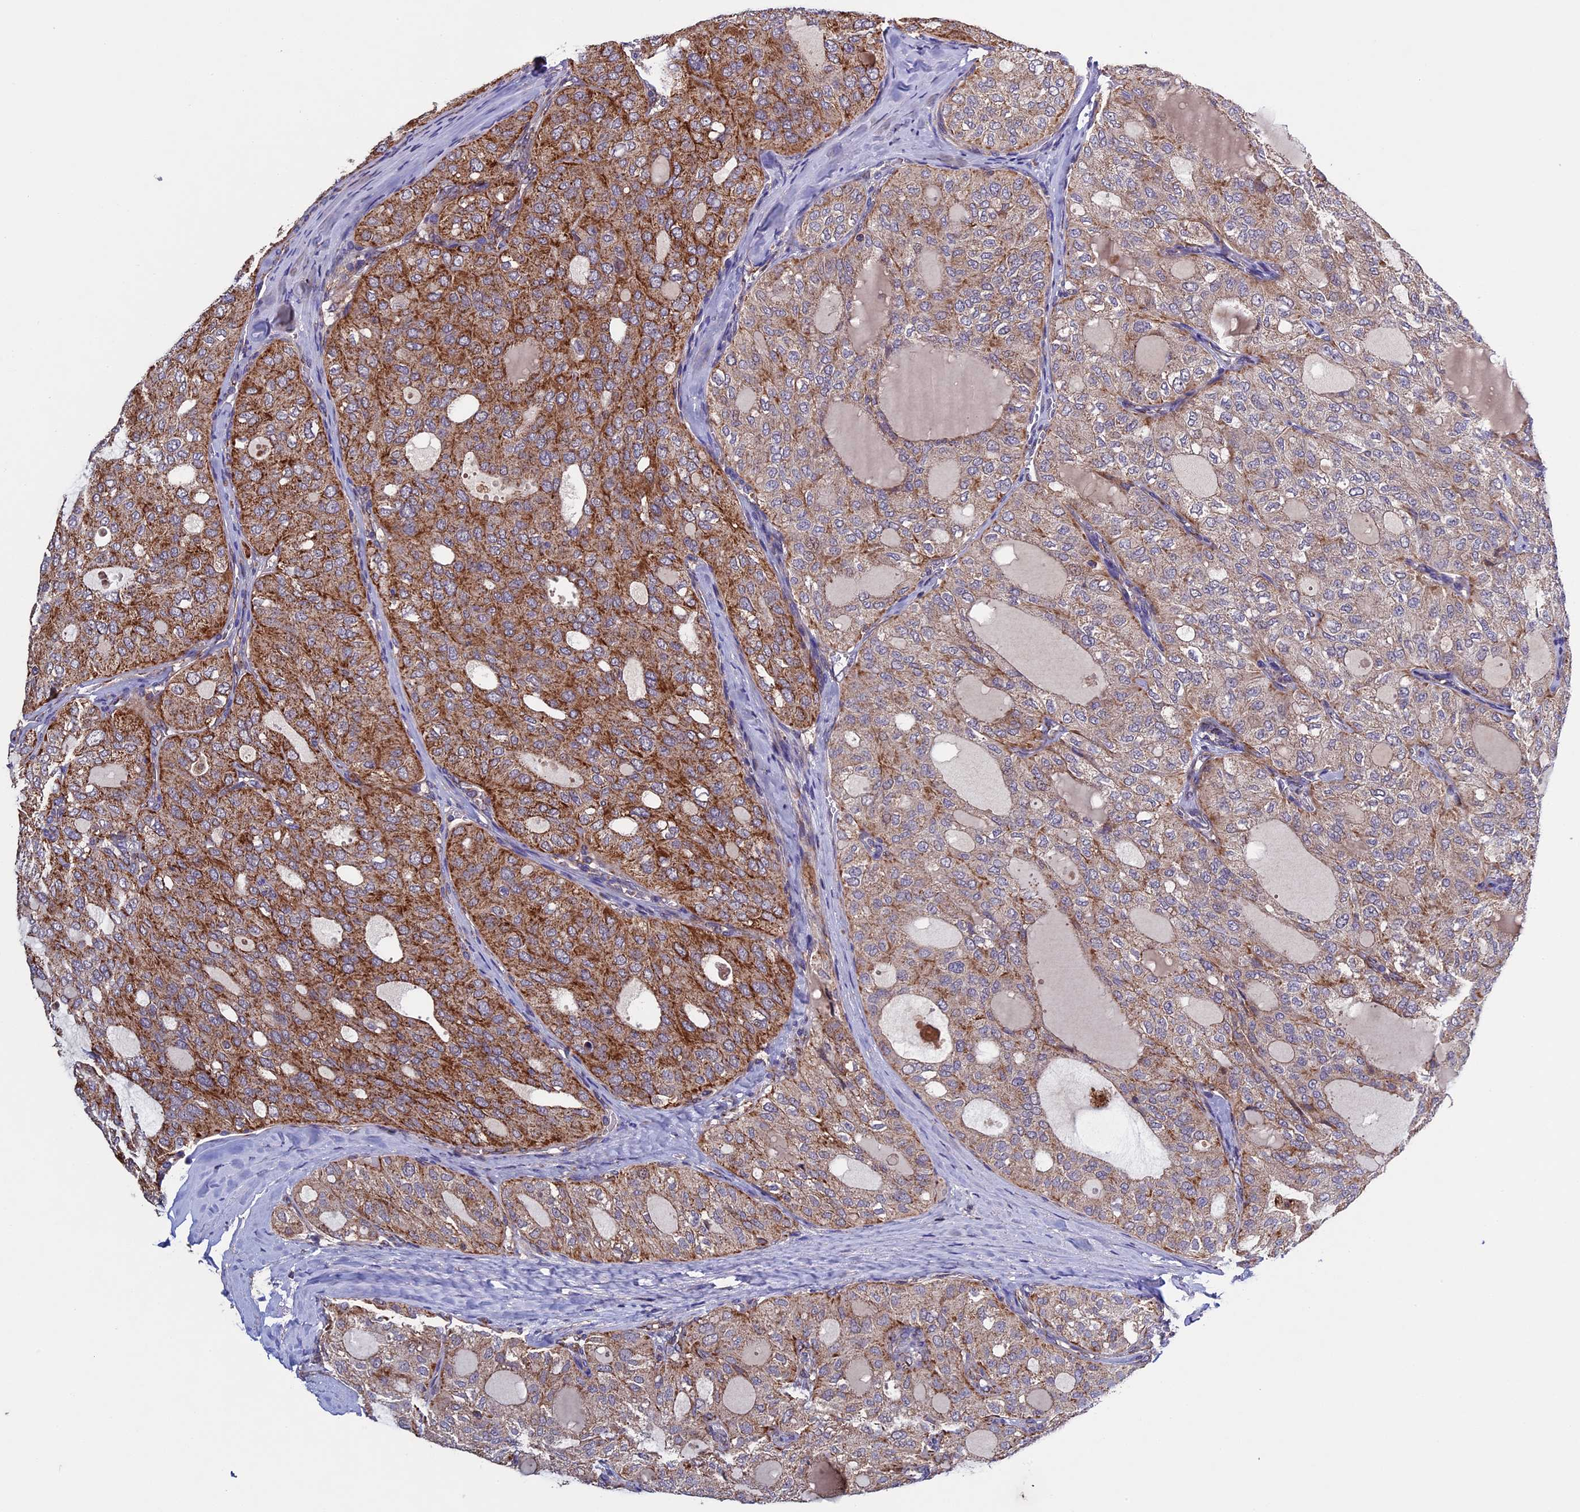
{"staining": {"intensity": "moderate", "quantity": "25%-75%", "location": "cytoplasmic/membranous"}, "tissue": "thyroid cancer", "cell_type": "Tumor cells", "image_type": "cancer", "snomed": [{"axis": "morphology", "description": "Follicular adenoma carcinoma, NOS"}, {"axis": "topography", "description": "Thyroid gland"}], "caption": "Moderate cytoplasmic/membranous expression for a protein is appreciated in approximately 25%-75% of tumor cells of thyroid cancer using IHC.", "gene": "RNF17", "patient": {"sex": "male", "age": 75}}